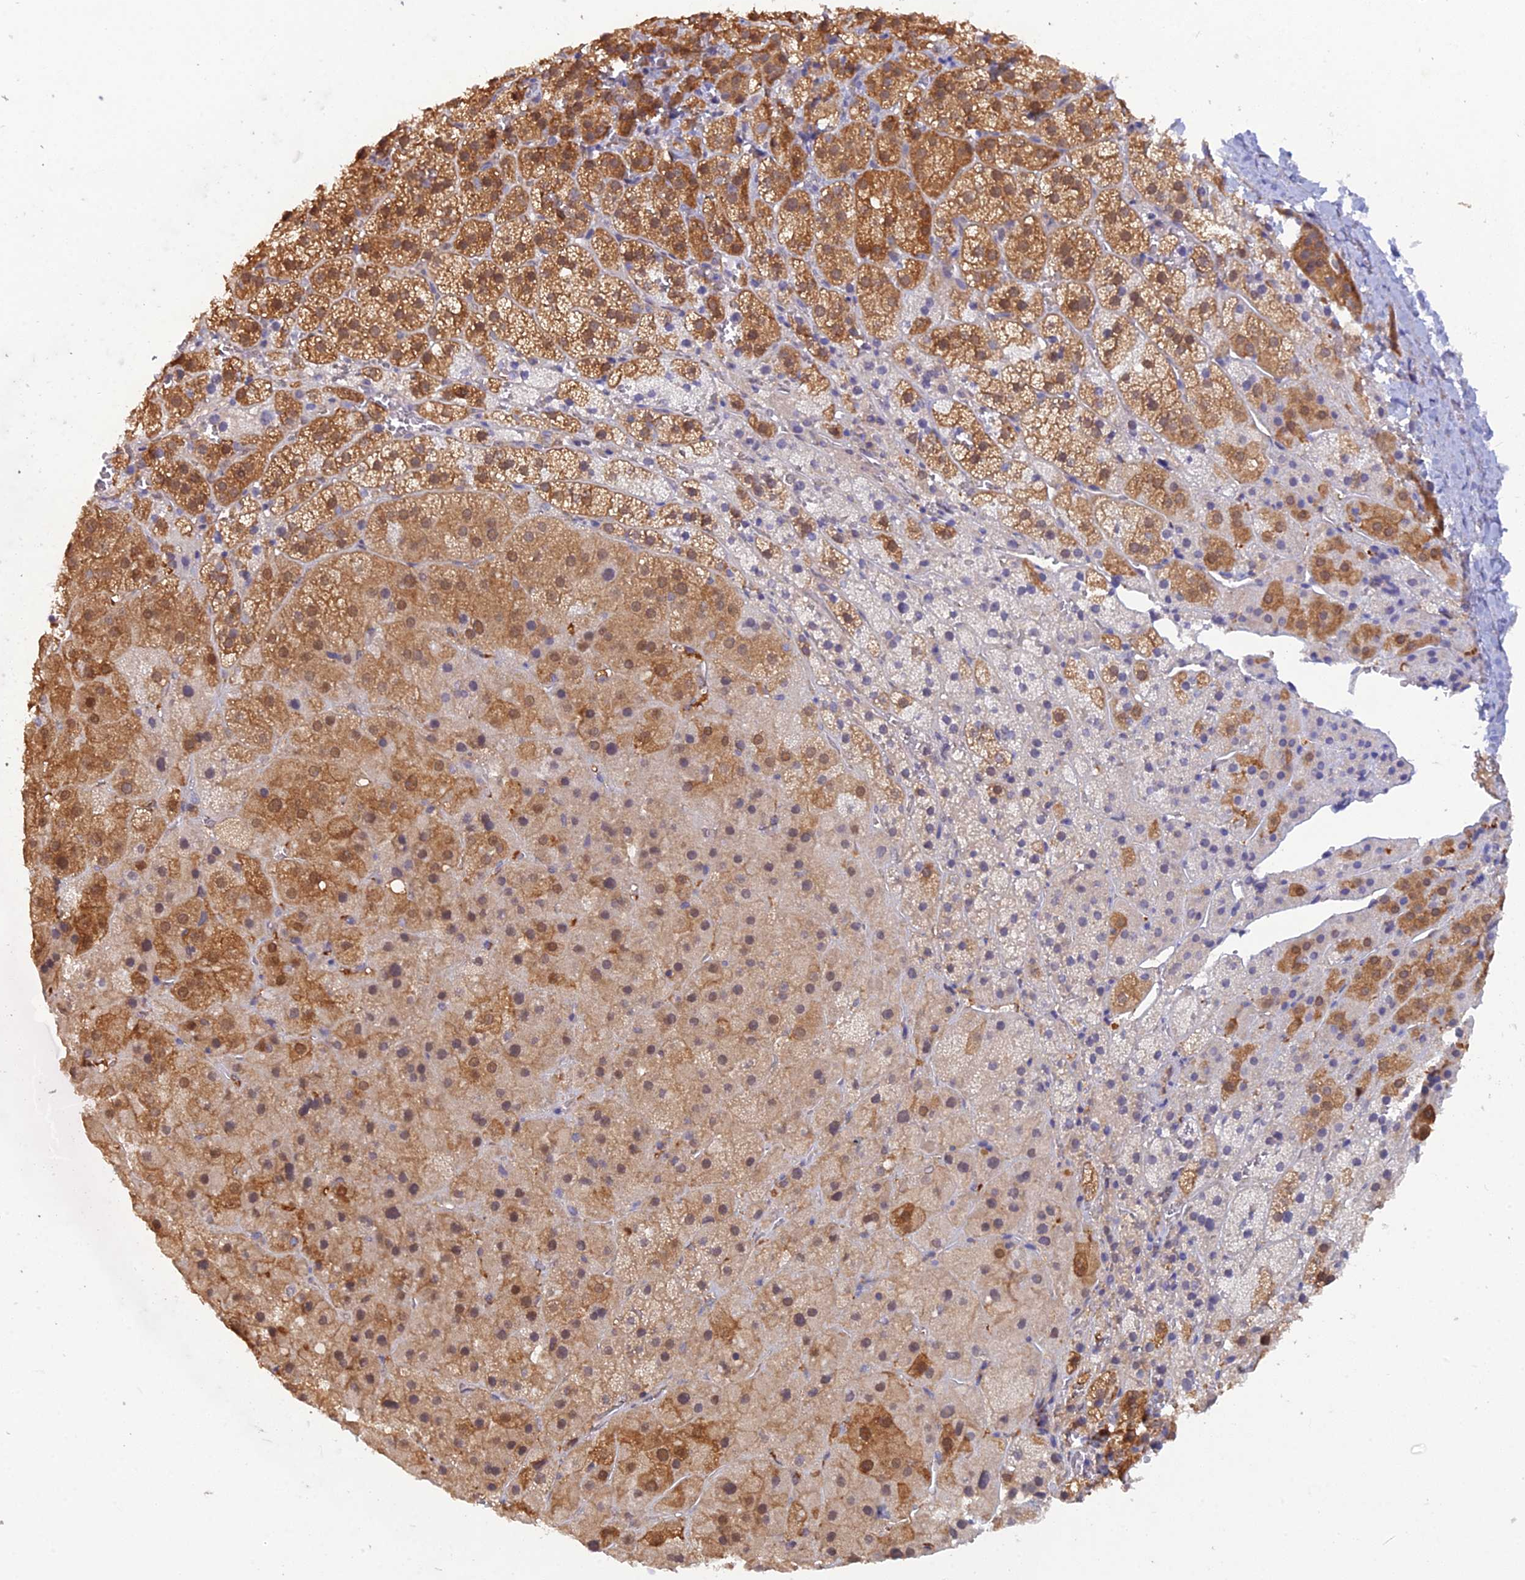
{"staining": {"intensity": "moderate", "quantity": ">75%", "location": "cytoplasmic/membranous,nuclear"}, "tissue": "adrenal gland", "cell_type": "Glandular cells", "image_type": "normal", "snomed": [{"axis": "morphology", "description": "Normal tissue, NOS"}, {"axis": "topography", "description": "Adrenal gland"}], "caption": "Protein staining of normal adrenal gland exhibits moderate cytoplasmic/membranous,nuclear positivity in about >75% of glandular cells.", "gene": "HINT1", "patient": {"sex": "female", "age": 44}}